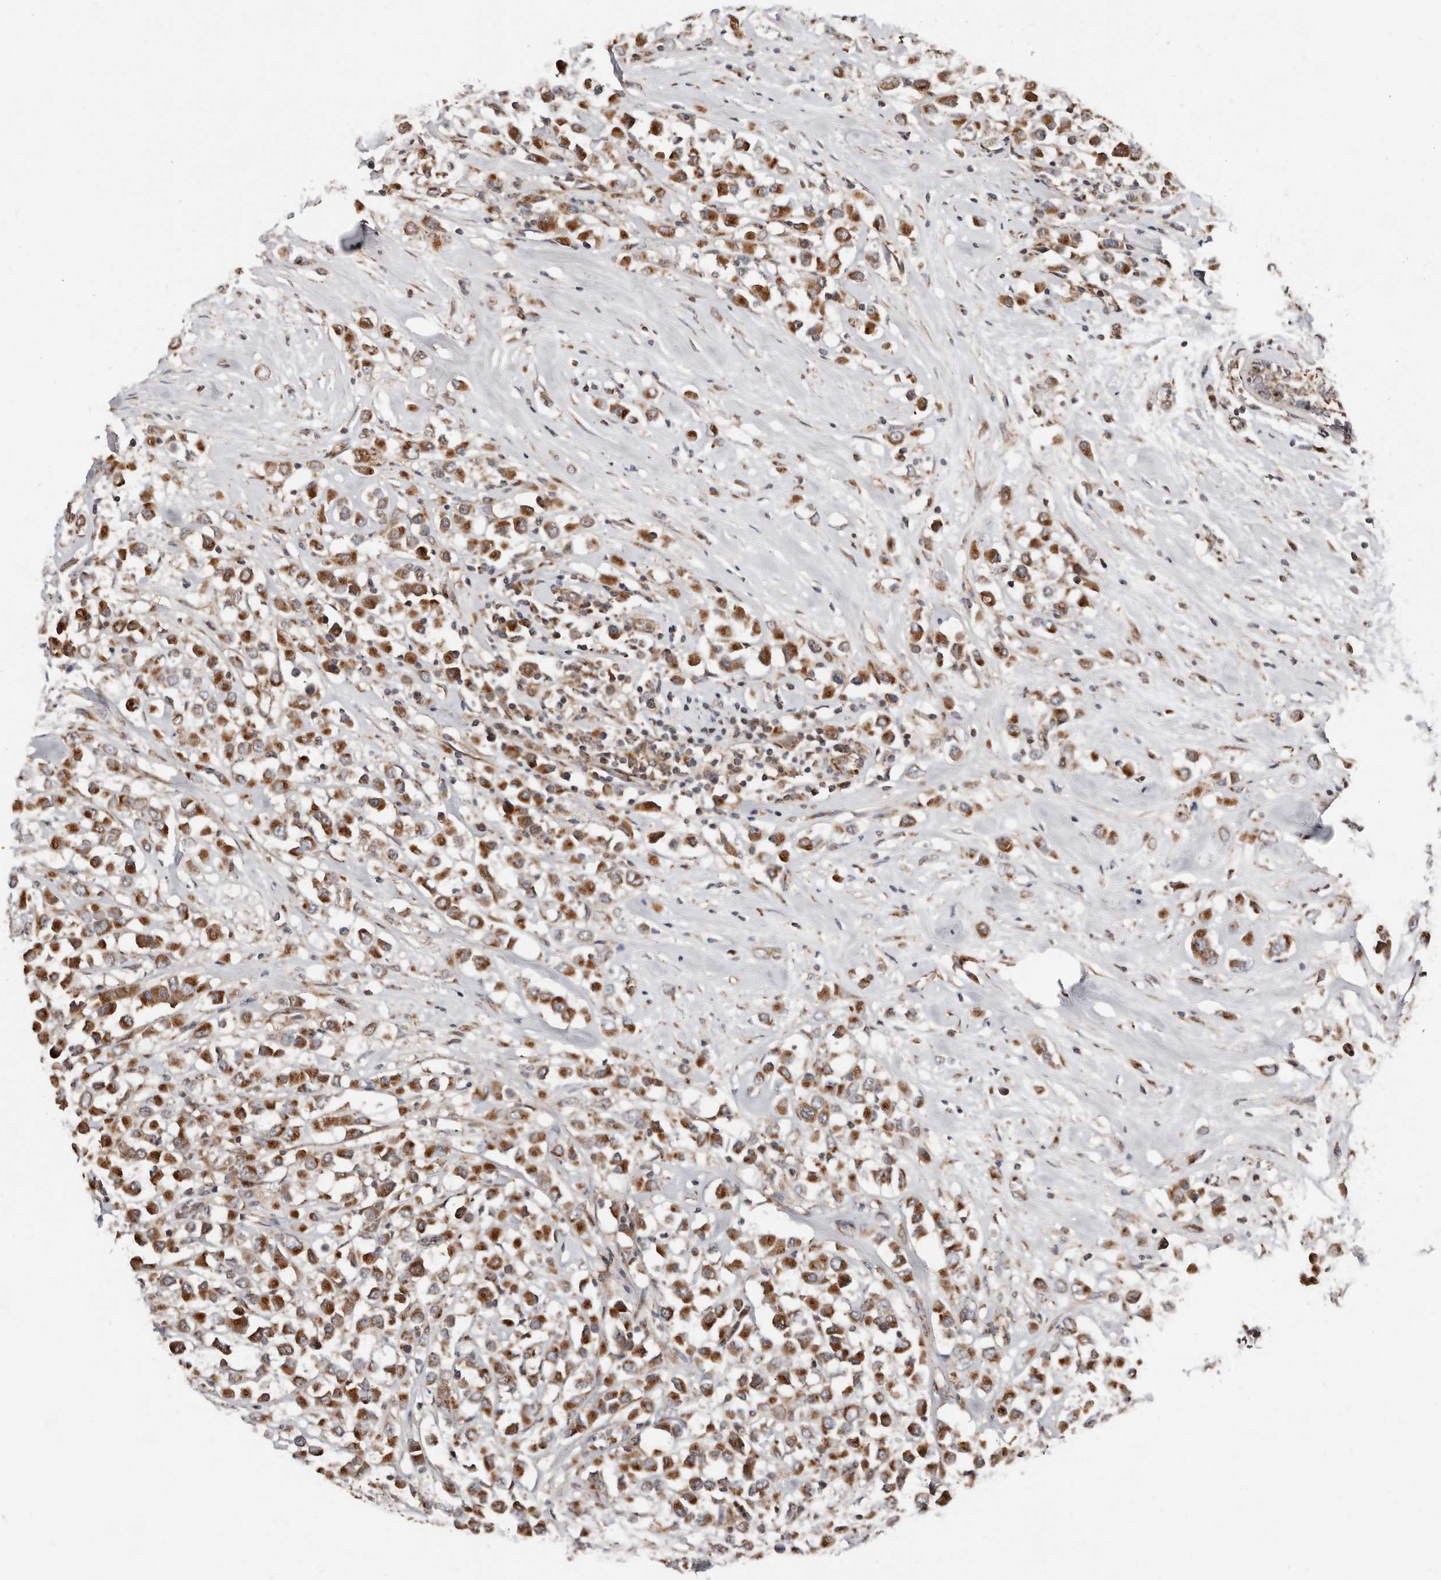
{"staining": {"intensity": "strong", "quantity": ">75%", "location": "cytoplasmic/membranous"}, "tissue": "breast cancer", "cell_type": "Tumor cells", "image_type": "cancer", "snomed": [{"axis": "morphology", "description": "Duct carcinoma"}, {"axis": "topography", "description": "Breast"}], "caption": "Breast cancer (intraductal carcinoma) stained with a protein marker displays strong staining in tumor cells.", "gene": "COG1", "patient": {"sex": "female", "age": 61}}